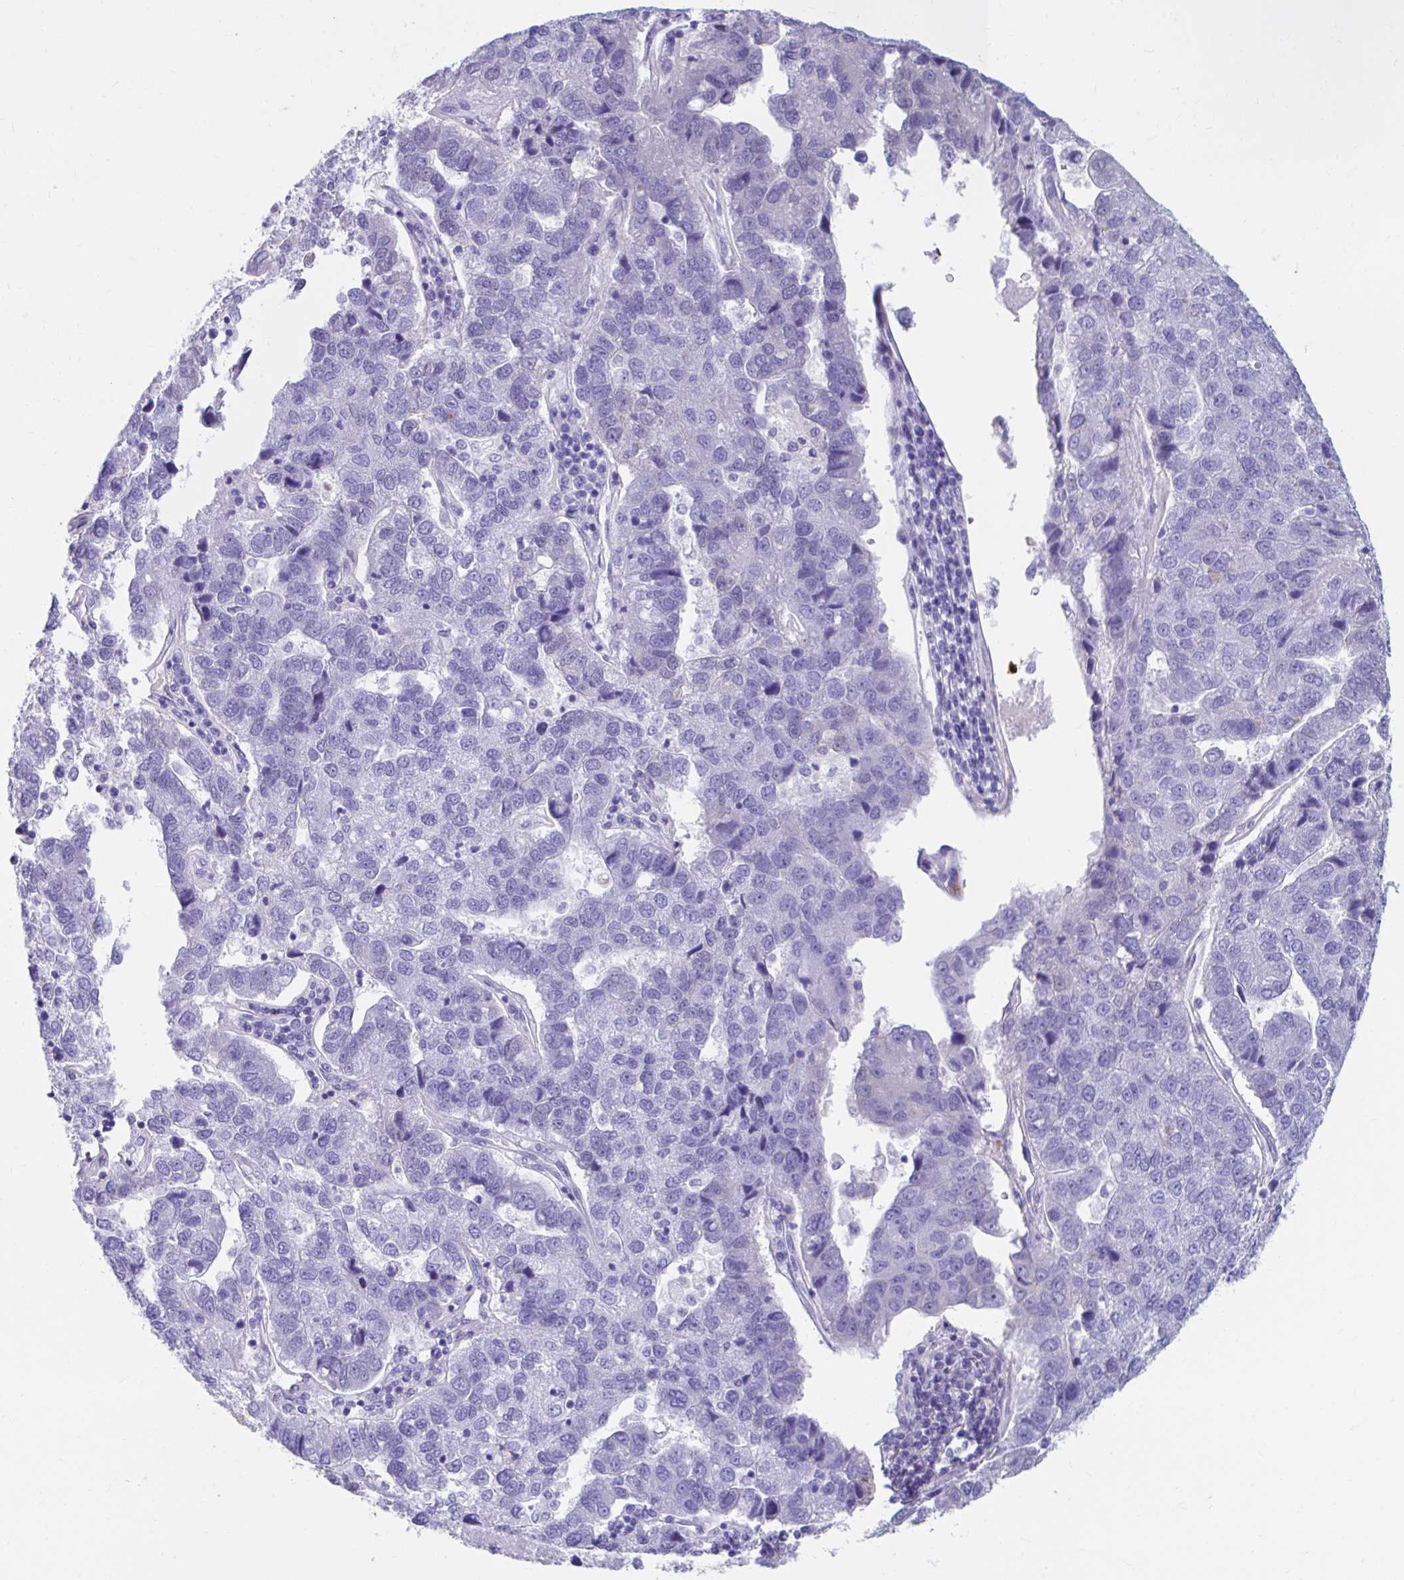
{"staining": {"intensity": "negative", "quantity": "none", "location": "none"}, "tissue": "pancreatic cancer", "cell_type": "Tumor cells", "image_type": "cancer", "snomed": [{"axis": "morphology", "description": "Adenocarcinoma, NOS"}, {"axis": "topography", "description": "Pancreas"}], "caption": "IHC photomicrograph of neoplastic tissue: pancreatic cancer (adenocarcinoma) stained with DAB shows no significant protein expression in tumor cells.", "gene": "SMIM9", "patient": {"sex": "female", "age": 61}}